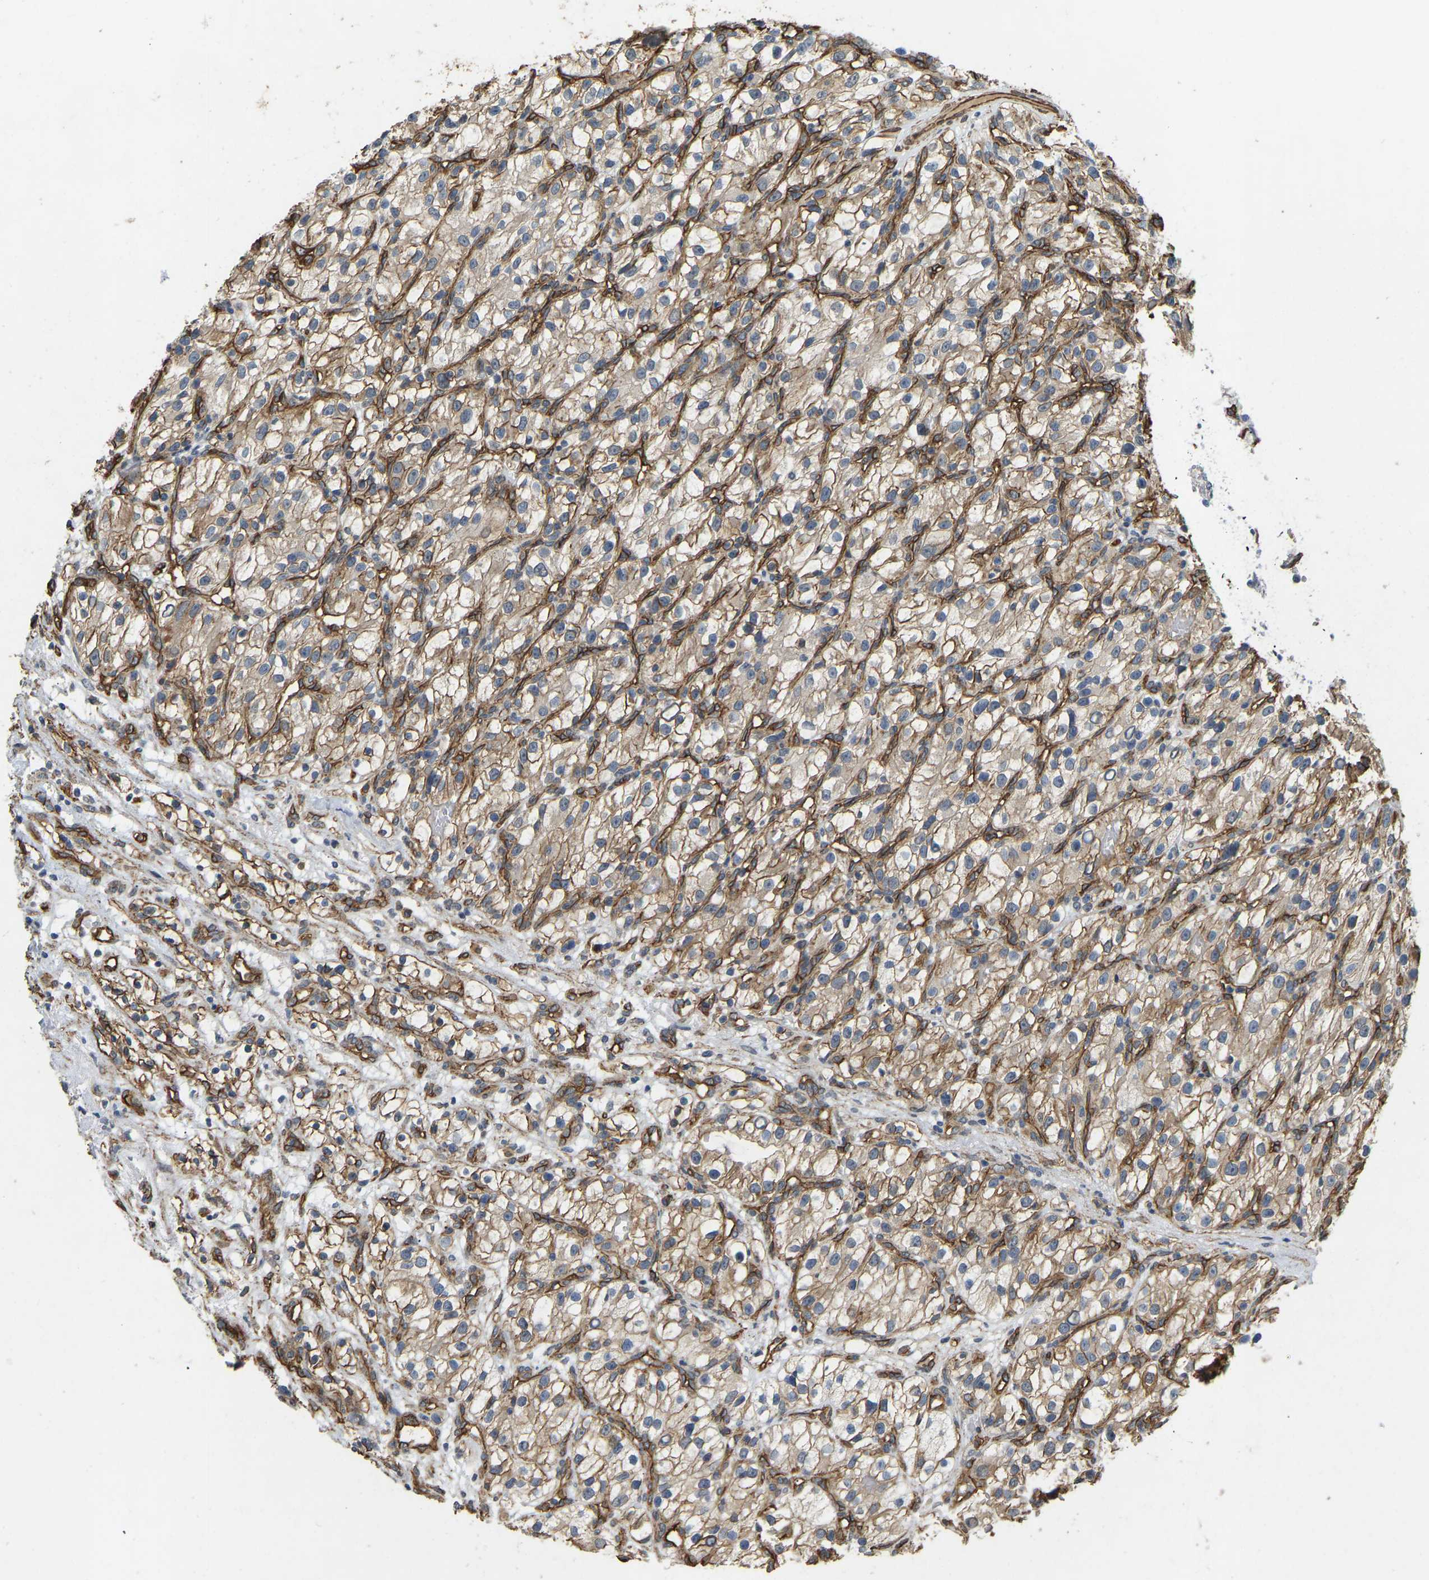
{"staining": {"intensity": "weak", "quantity": ">75%", "location": "cytoplasmic/membranous"}, "tissue": "renal cancer", "cell_type": "Tumor cells", "image_type": "cancer", "snomed": [{"axis": "morphology", "description": "Adenocarcinoma, NOS"}, {"axis": "topography", "description": "Kidney"}], "caption": "Human renal cancer stained with a protein marker displays weak staining in tumor cells.", "gene": "NMB", "patient": {"sex": "female", "age": 57}}